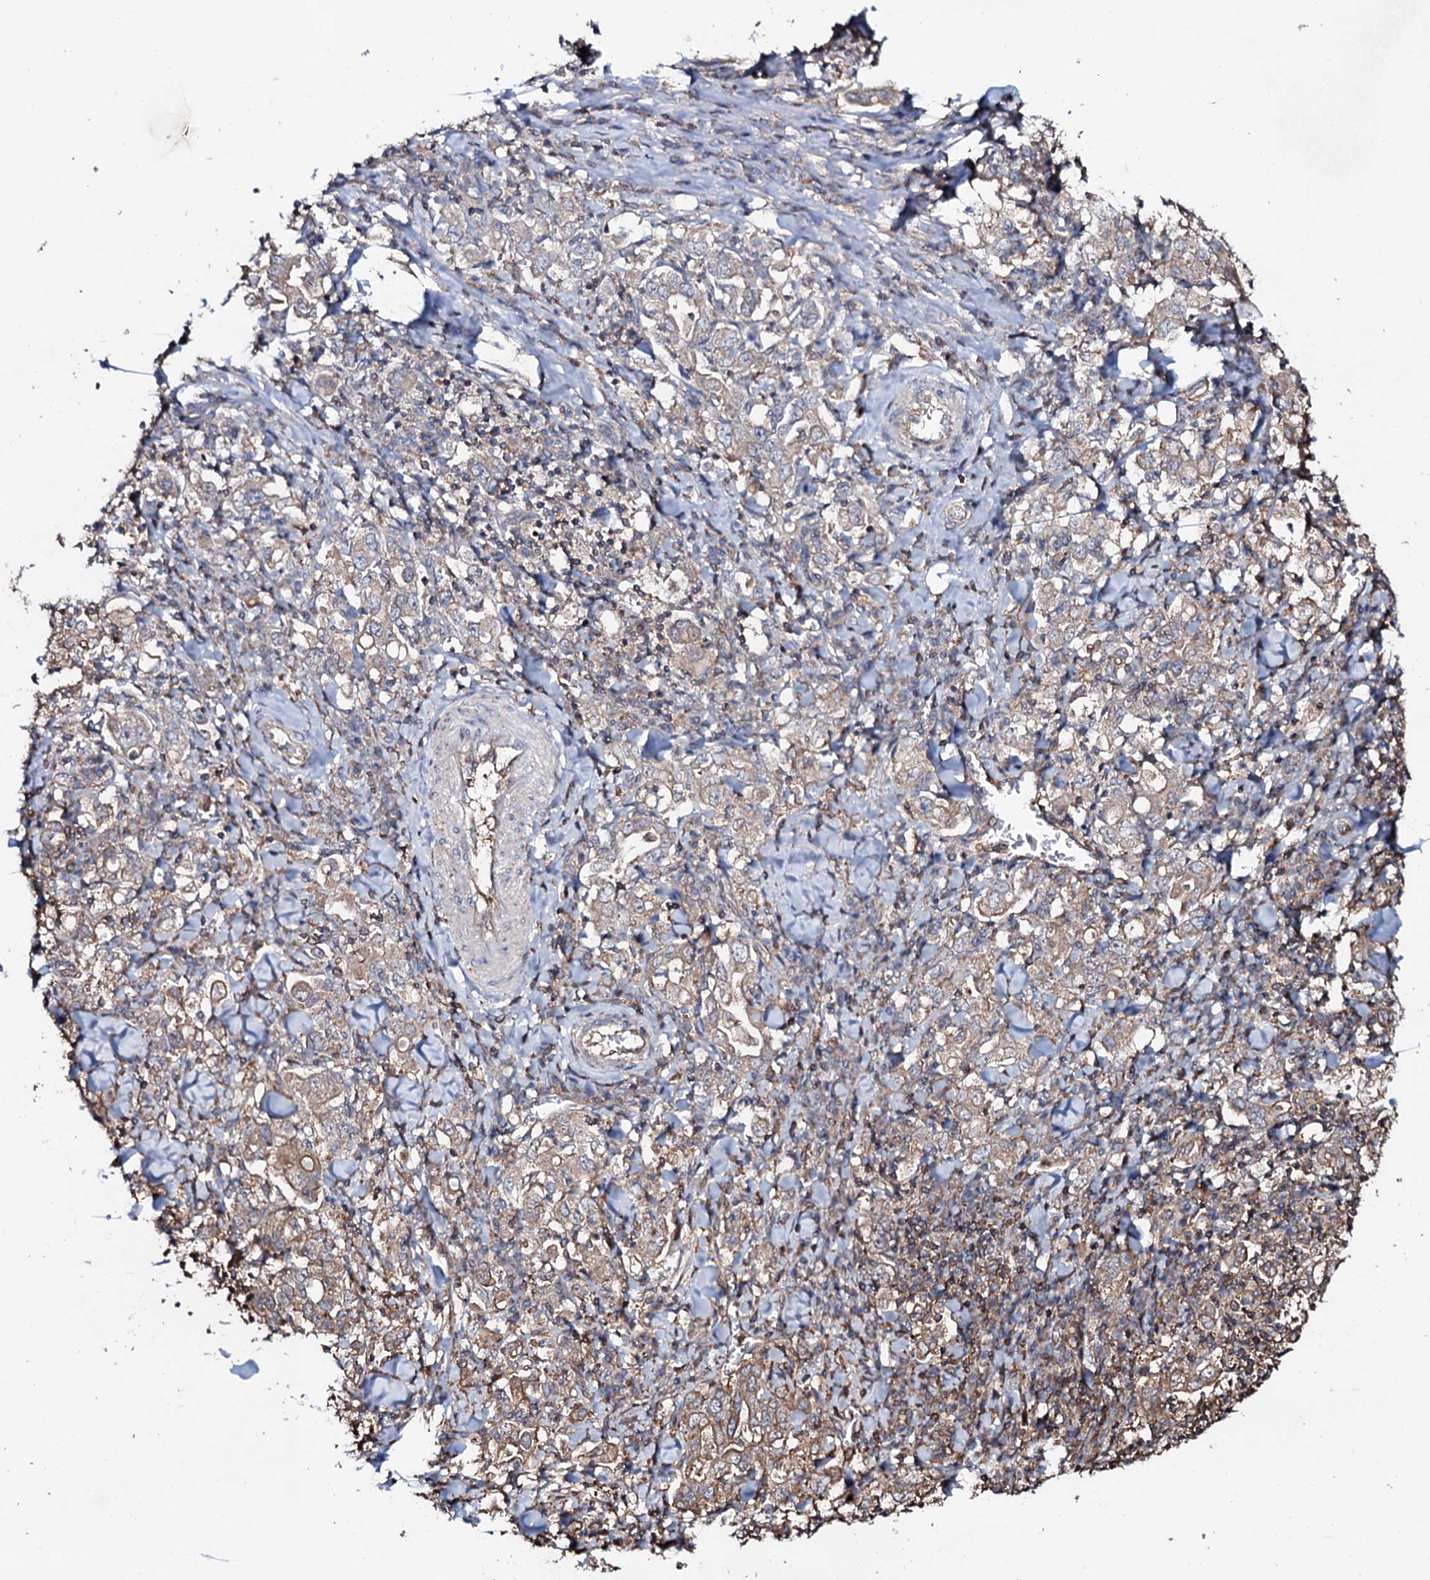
{"staining": {"intensity": "moderate", "quantity": "25%-75%", "location": "cytoplasmic/membranous"}, "tissue": "stomach cancer", "cell_type": "Tumor cells", "image_type": "cancer", "snomed": [{"axis": "morphology", "description": "Adenocarcinoma, NOS"}, {"axis": "topography", "description": "Stomach, upper"}], "caption": "Immunohistochemical staining of human stomach cancer (adenocarcinoma) displays moderate cytoplasmic/membranous protein positivity in approximately 25%-75% of tumor cells.", "gene": "COG6", "patient": {"sex": "male", "age": 62}}